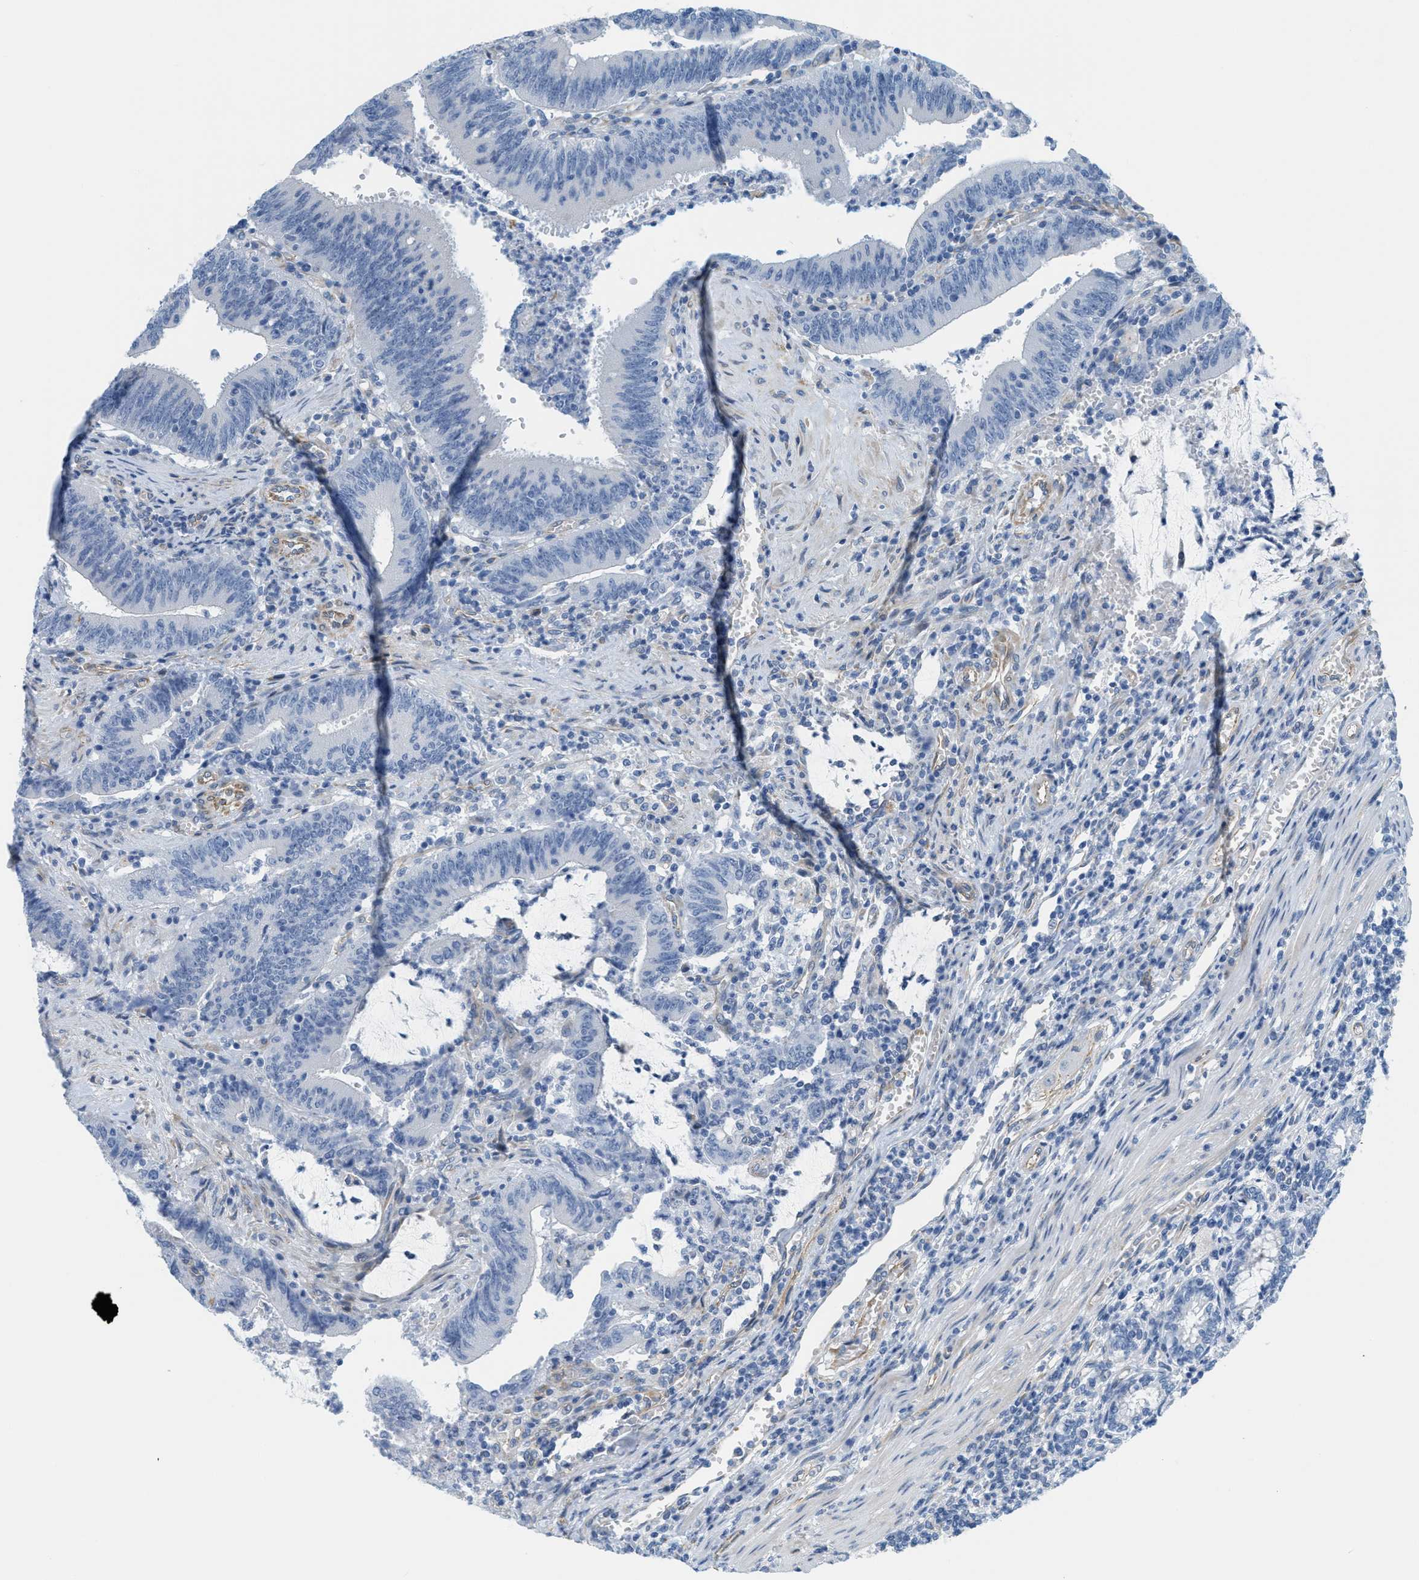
{"staining": {"intensity": "negative", "quantity": "none", "location": "none"}, "tissue": "colorectal cancer", "cell_type": "Tumor cells", "image_type": "cancer", "snomed": [{"axis": "morphology", "description": "Normal tissue, NOS"}, {"axis": "morphology", "description": "Adenocarcinoma, NOS"}, {"axis": "topography", "description": "Rectum"}], "caption": "Tumor cells show no significant protein positivity in adenocarcinoma (colorectal).", "gene": "SLC12A1", "patient": {"sex": "female", "age": 66}}